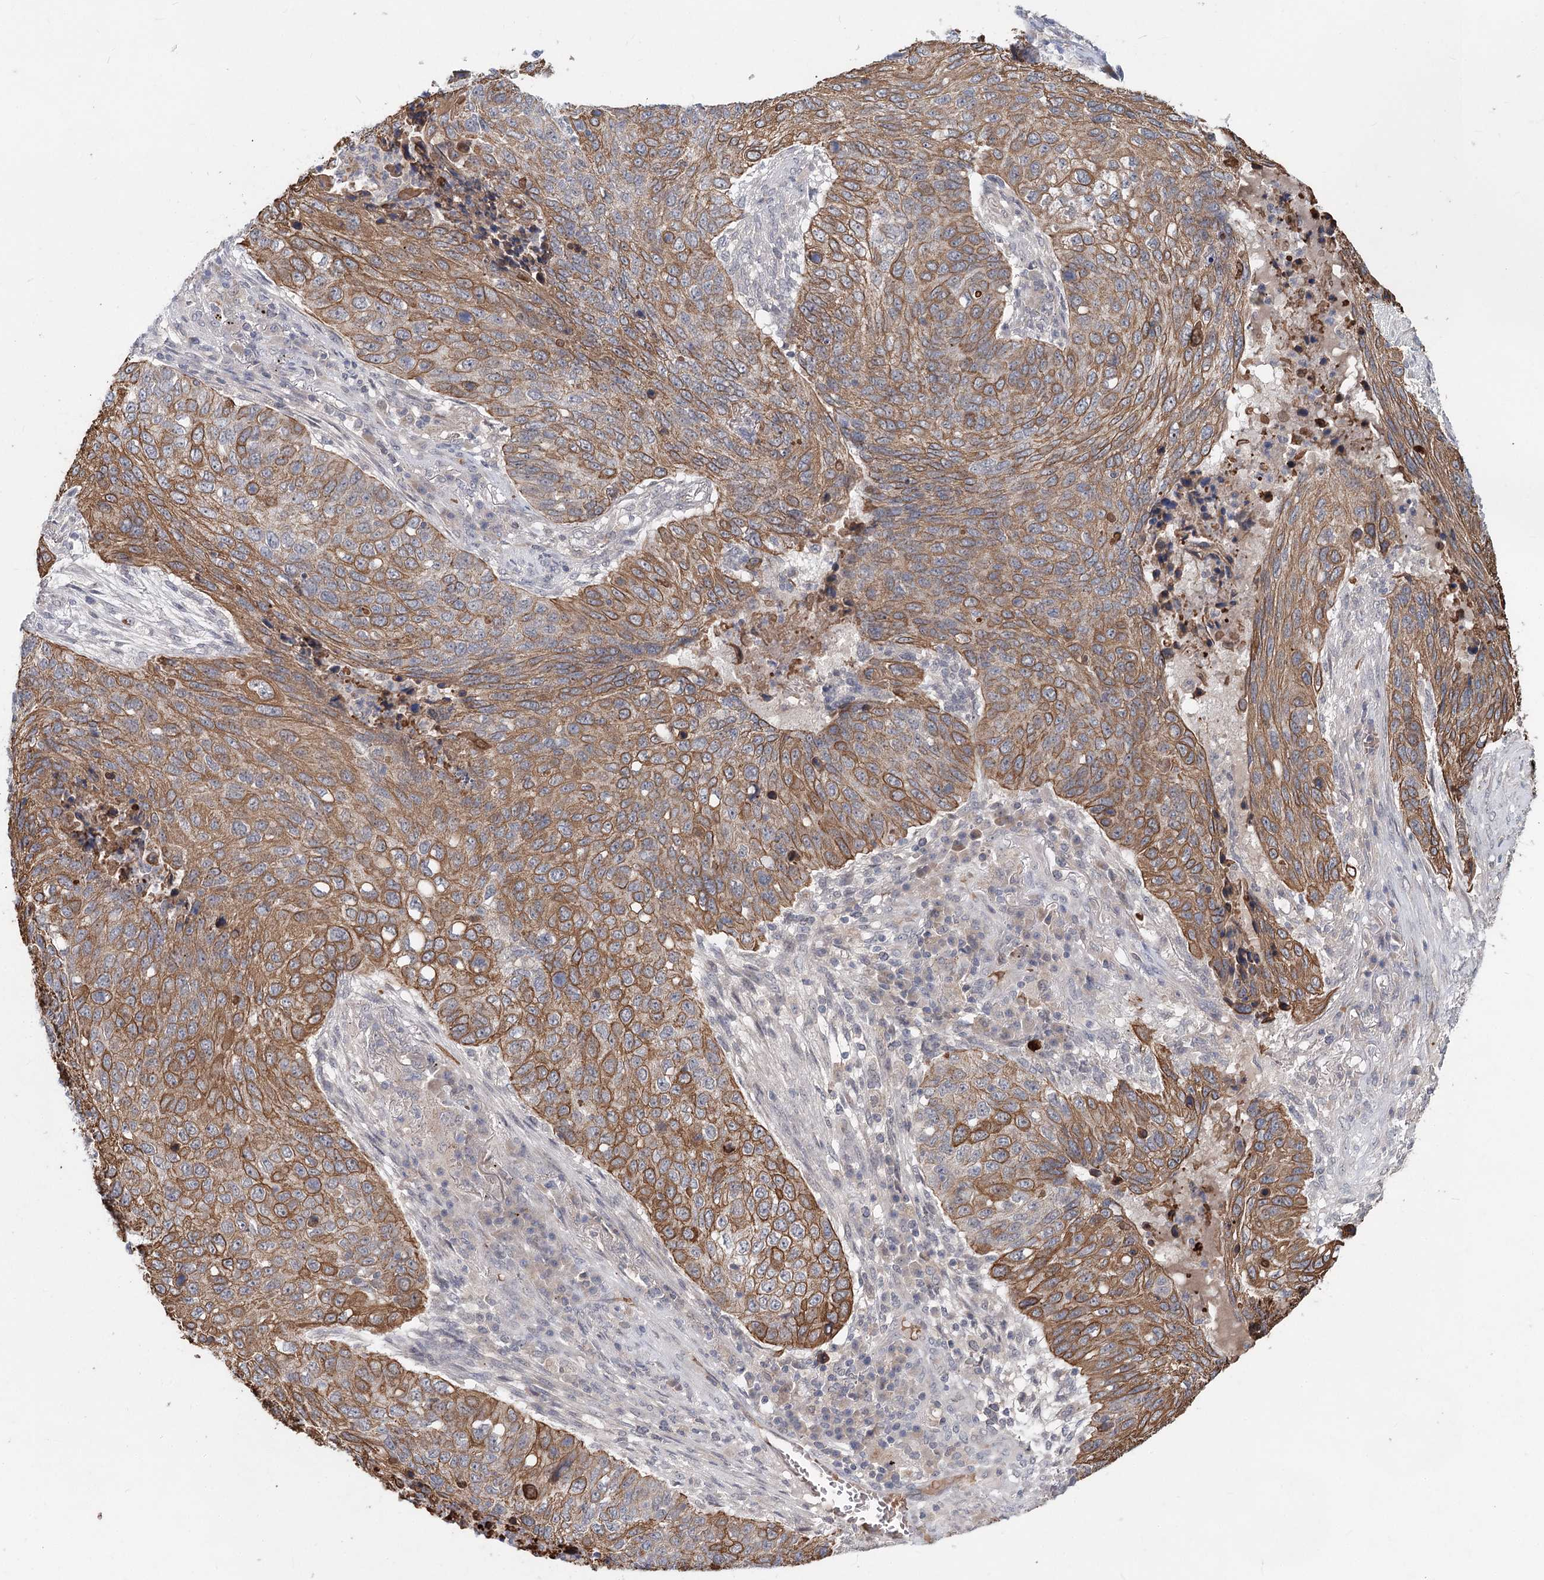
{"staining": {"intensity": "moderate", "quantity": ">75%", "location": "cytoplasmic/membranous"}, "tissue": "lung cancer", "cell_type": "Tumor cells", "image_type": "cancer", "snomed": [{"axis": "morphology", "description": "Squamous cell carcinoma, NOS"}, {"axis": "topography", "description": "Lung"}], "caption": "Lung cancer (squamous cell carcinoma) was stained to show a protein in brown. There is medium levels of moderate cytoplasmic/membranous positivity in about >75% of tumor cells.", "gene": "FBXO7", "patient": {"sex": "female", "age": 63}}